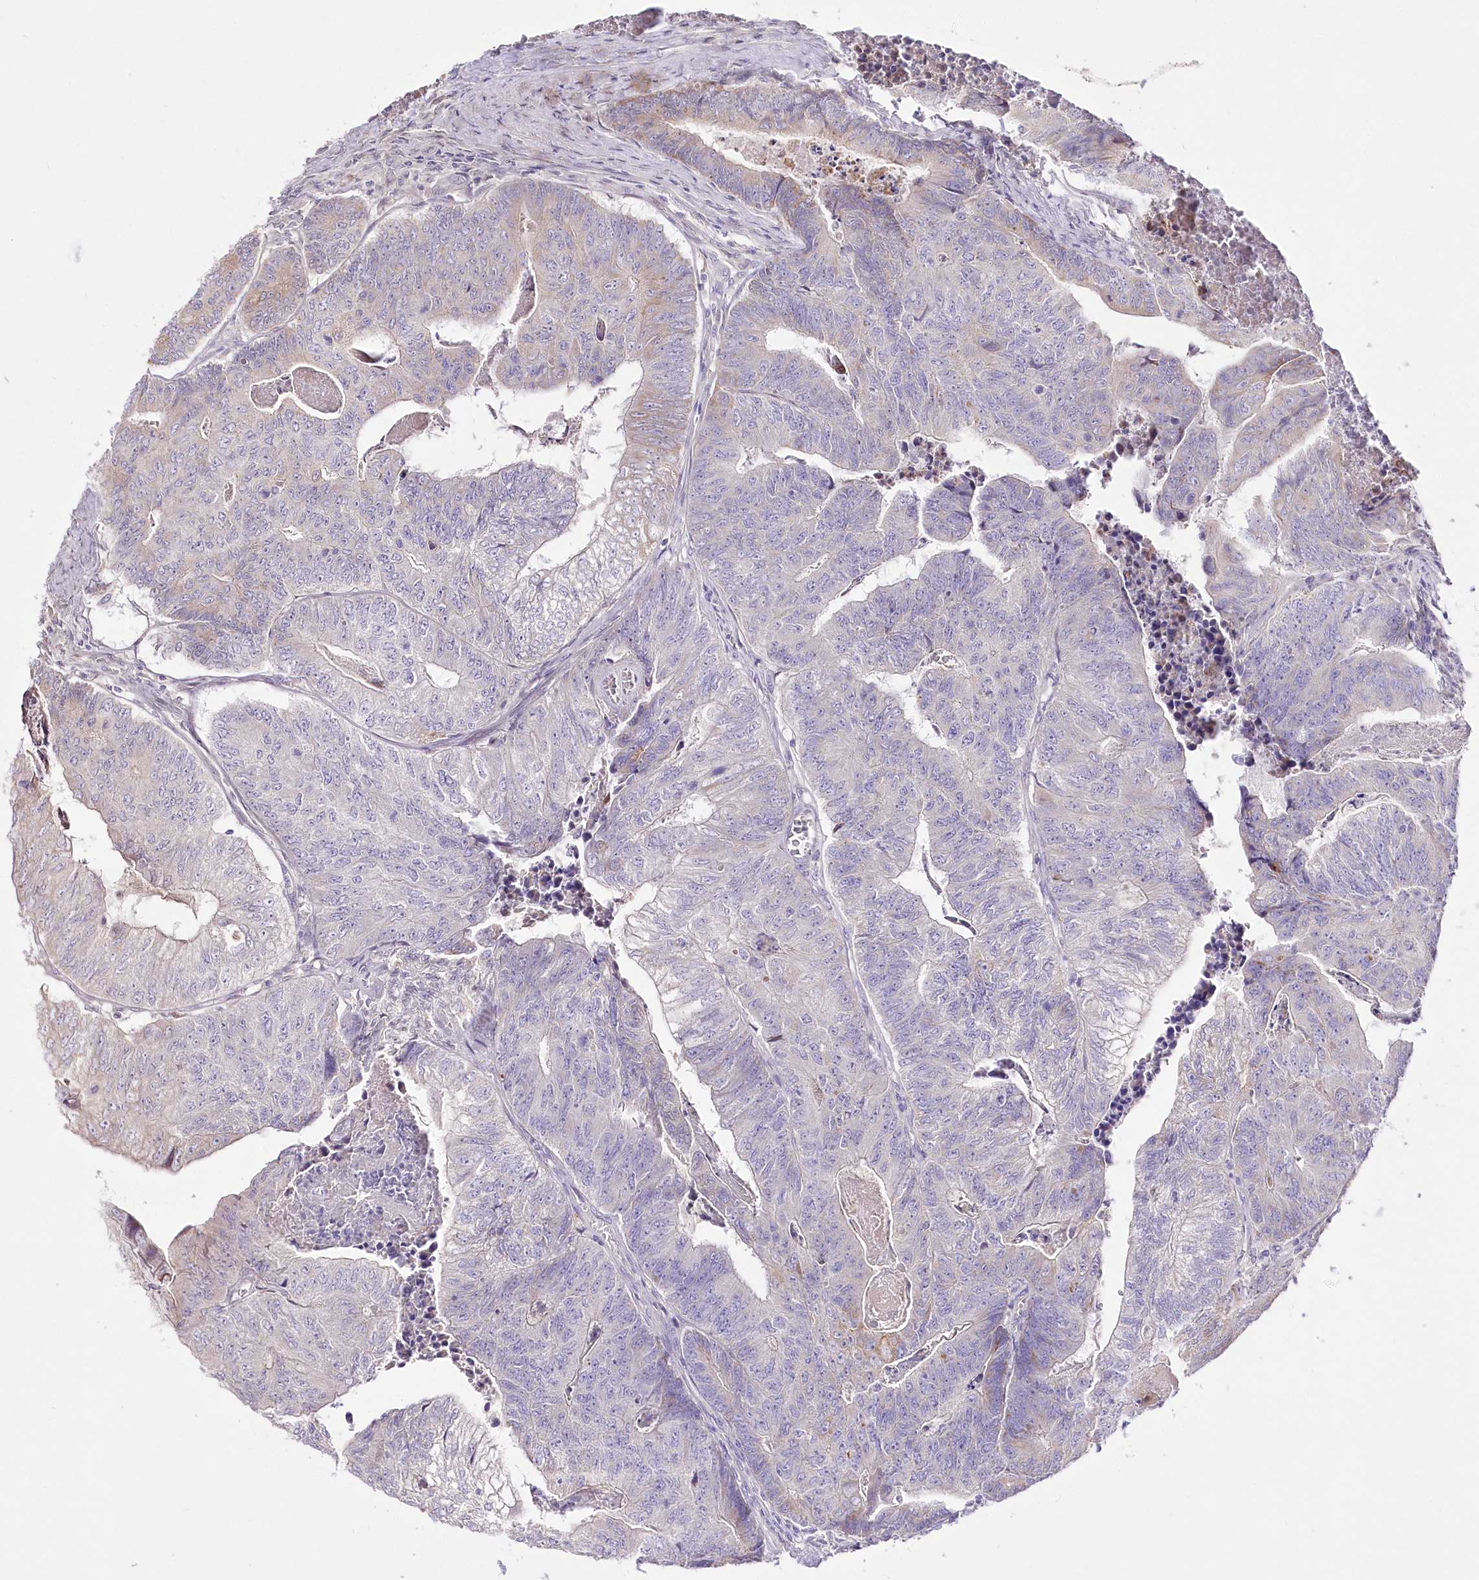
{"staining": {"intensity": "weak", "quantity": "<25%", "location": "cytoplasmic/membranous"}, "tissue": "colorectal cancer", "cell_type": "Tumor cells", "image_type": "cancer", "snomed": [{"axis": "morphology", "description": "Adenocarcinoma, NOS"}, {"axis": "topography", "description": "Colon"}], "caption": "This is an IHC image of colorectal adenocarcinoma. There is no positivity in tumor cells.", "gene": "LRRC14B", "patient": {"sex": "female", "age": 67}}